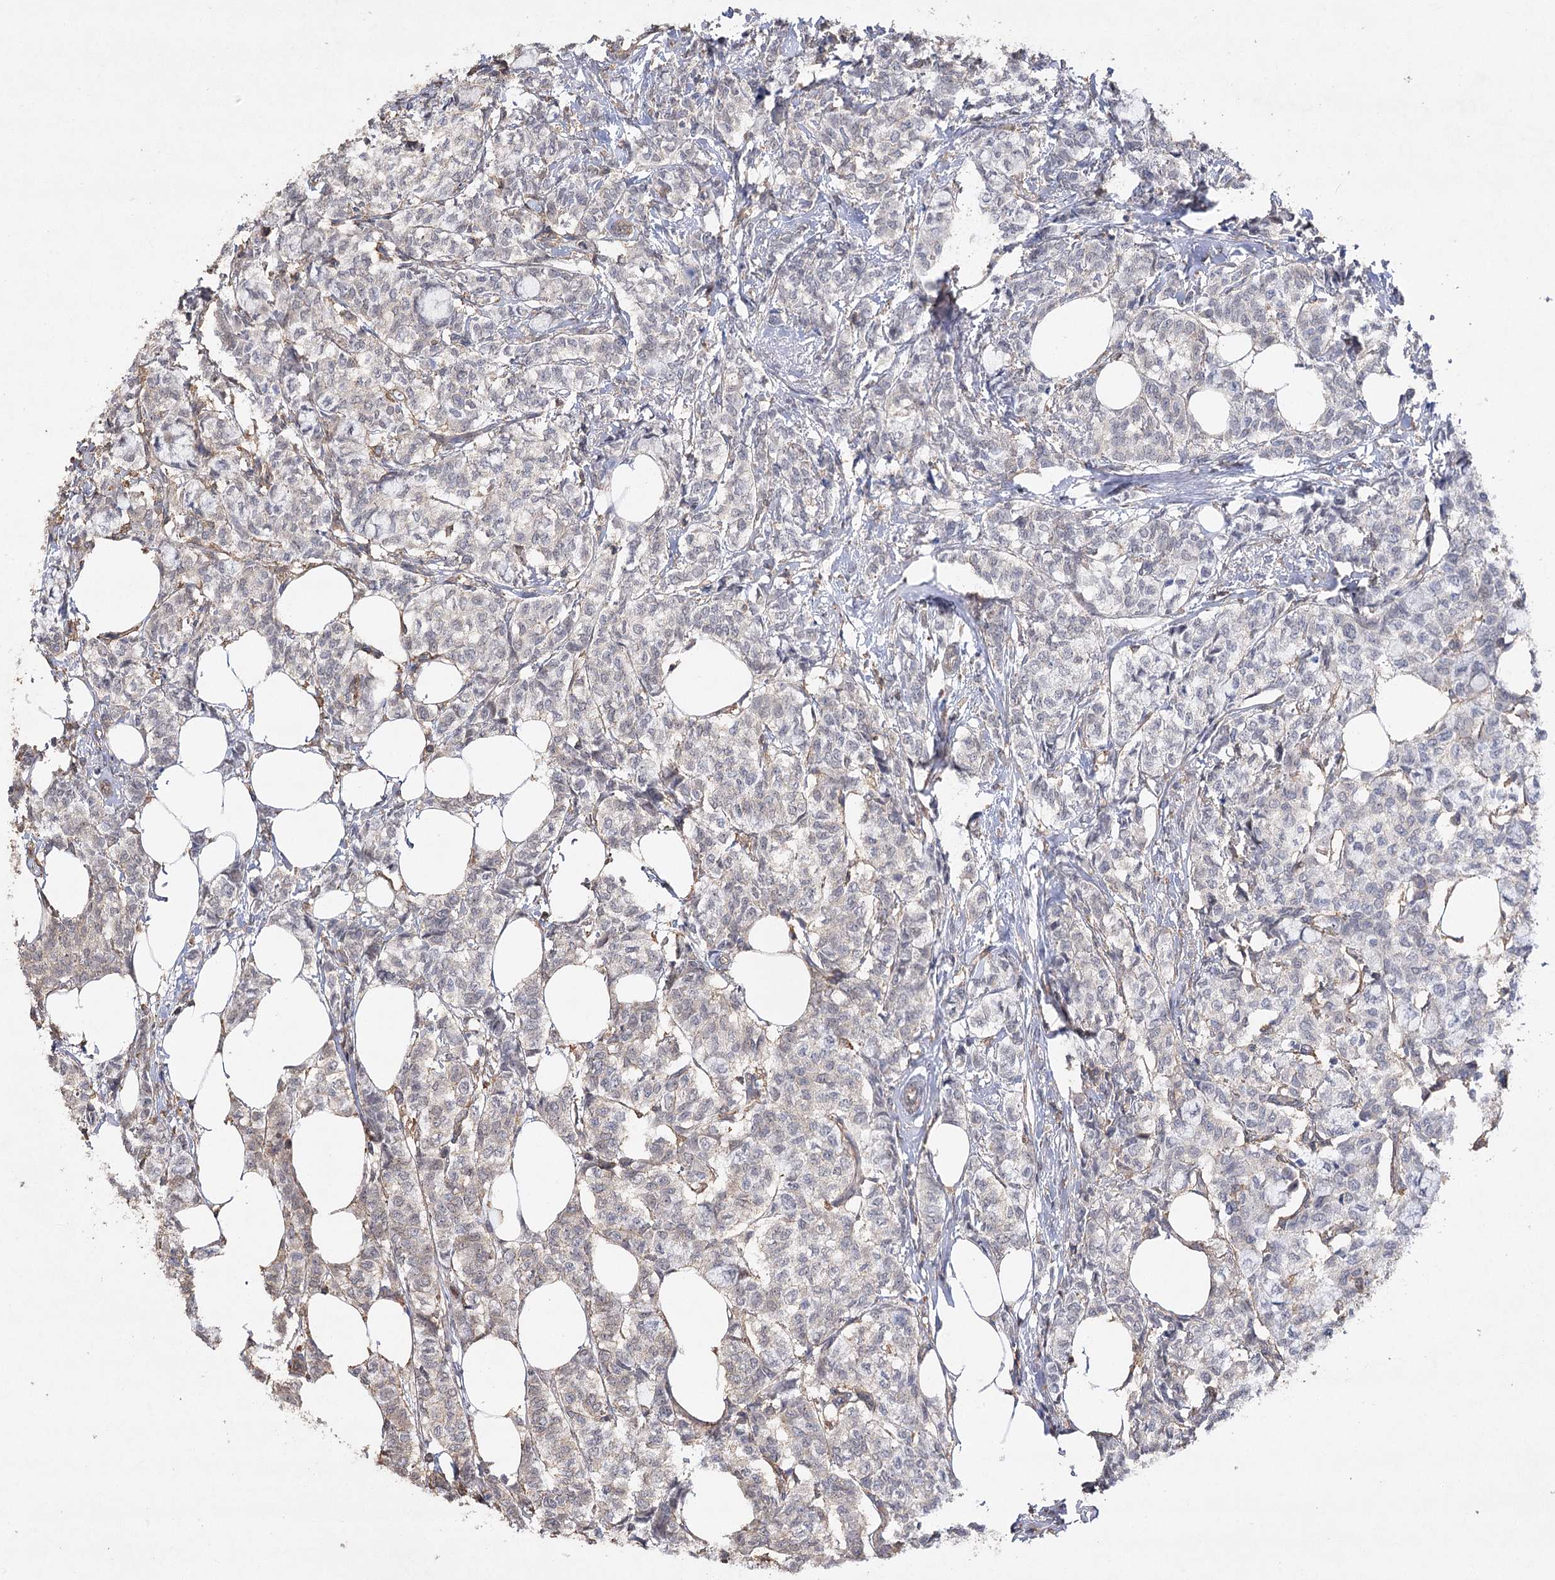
{"staining": {"intensity": "negative", "quantity": "none", "location": "none"}, "tissue": "breast cancer", "cell_type": "Tumor cells", "image_type": "cancer", "snomed": [{"axis": "morphology", "description": "Lobular carcinoma"}, {"axis": "topography", "description": "Breast"}], "caption": "A micrograph of breast lobular carcinoma stained for a protein exhibits no brown staining in tumor cells.", "gene": "OBSL1", "patient": {"sex": "female", "age": 60}}